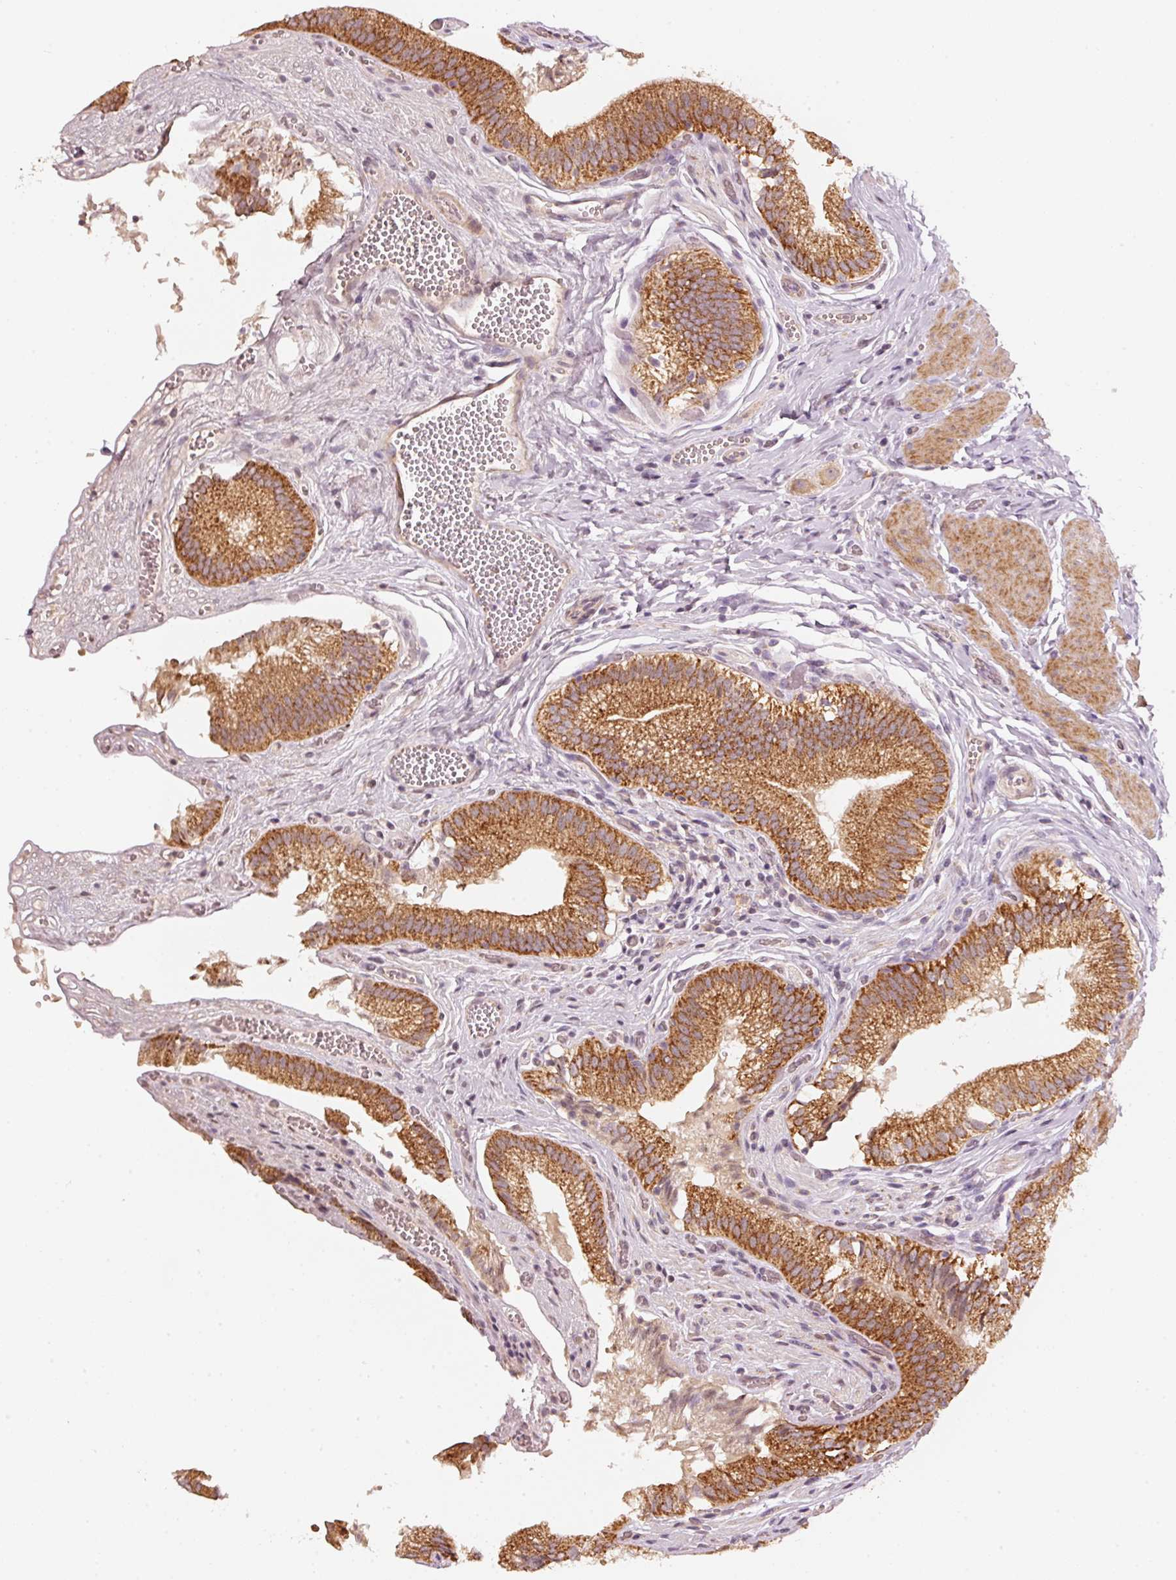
{"staining": {"intensity": "strong", "quantity": ">75%", "location": "cytoplasmic/membranous"}, "tissue": "gallbladder", "cell_type": "Glandular cells", "image_type": "normal", "snomed": [{"axis": "morphology", "description": "Normal tissue, NOS"}, {"axis": "topography", "description": "Gallbladder"}, {"axis": "topography", "description": "Peripheral nerve tissue"}], "caption": "IHC (DAB) staining of normal human gallbladder demonstrates strong cytoplasmic/membranous protein expression in about >75% of glandular cells.", "gene": "ARHGAP22", "patient": {"sex": "male", "age": 17}}